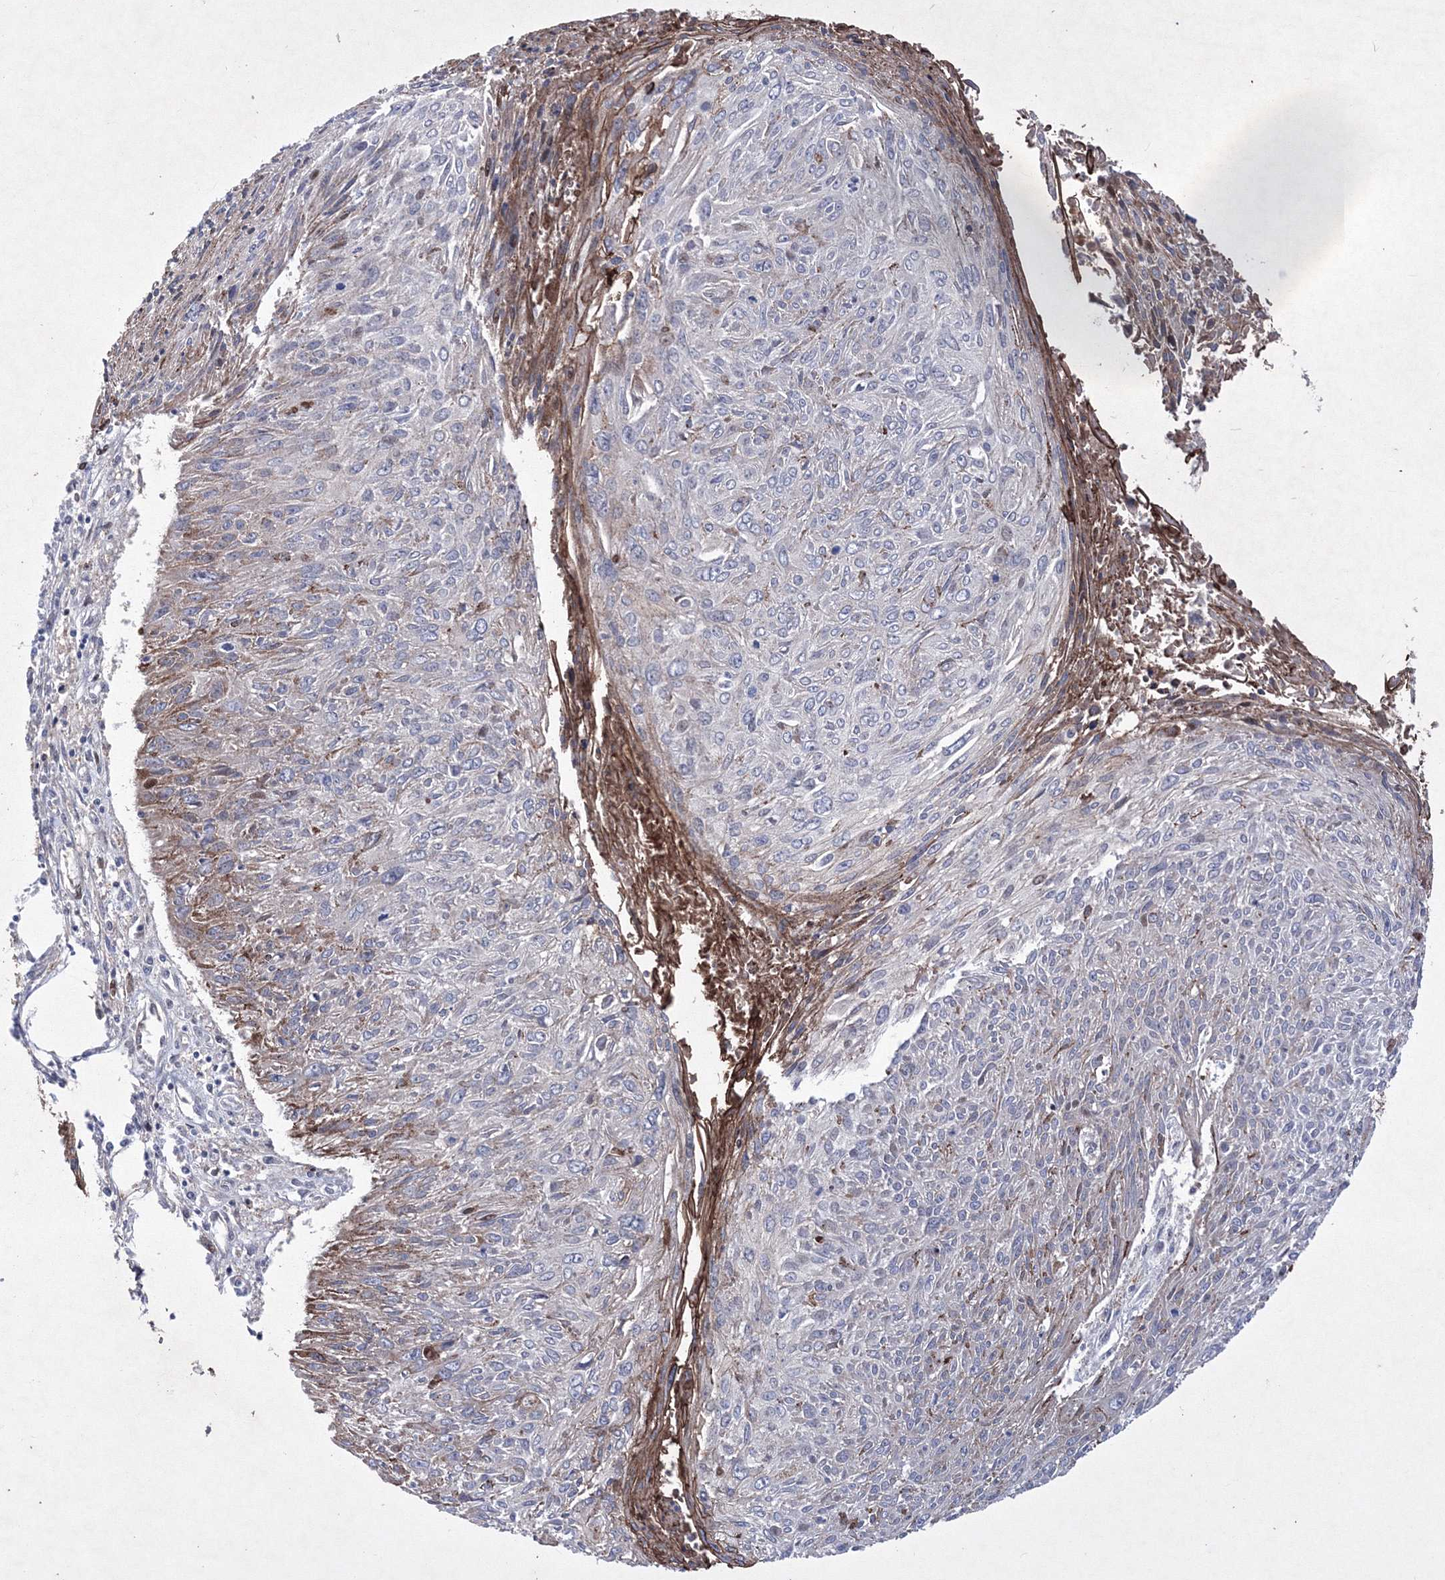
{"staining": {"intensity": "weak", "quantity": "<25%", "location": "cytoplasmic/membranous"}, "tissue": "cervical cancer", "cell_type": "Tumor cells", "image_type": "cancer", "snomed": [{"axis": "morphology", "description": "Squamous cell carcinoma, NOS"}, {"axis": "topography", "description": "Cervix"}], "caption": "High power microscopy image of an immunohistochemistry micrograph of cervical cancer (squamous cell carcinoma), revealing no significant staining in tumor cells. (Immunohistochemistry, brightfield microscopy, high magnification).", "gene": "RNPEPL1", "patient": {"sex": "female", "age": 51}}